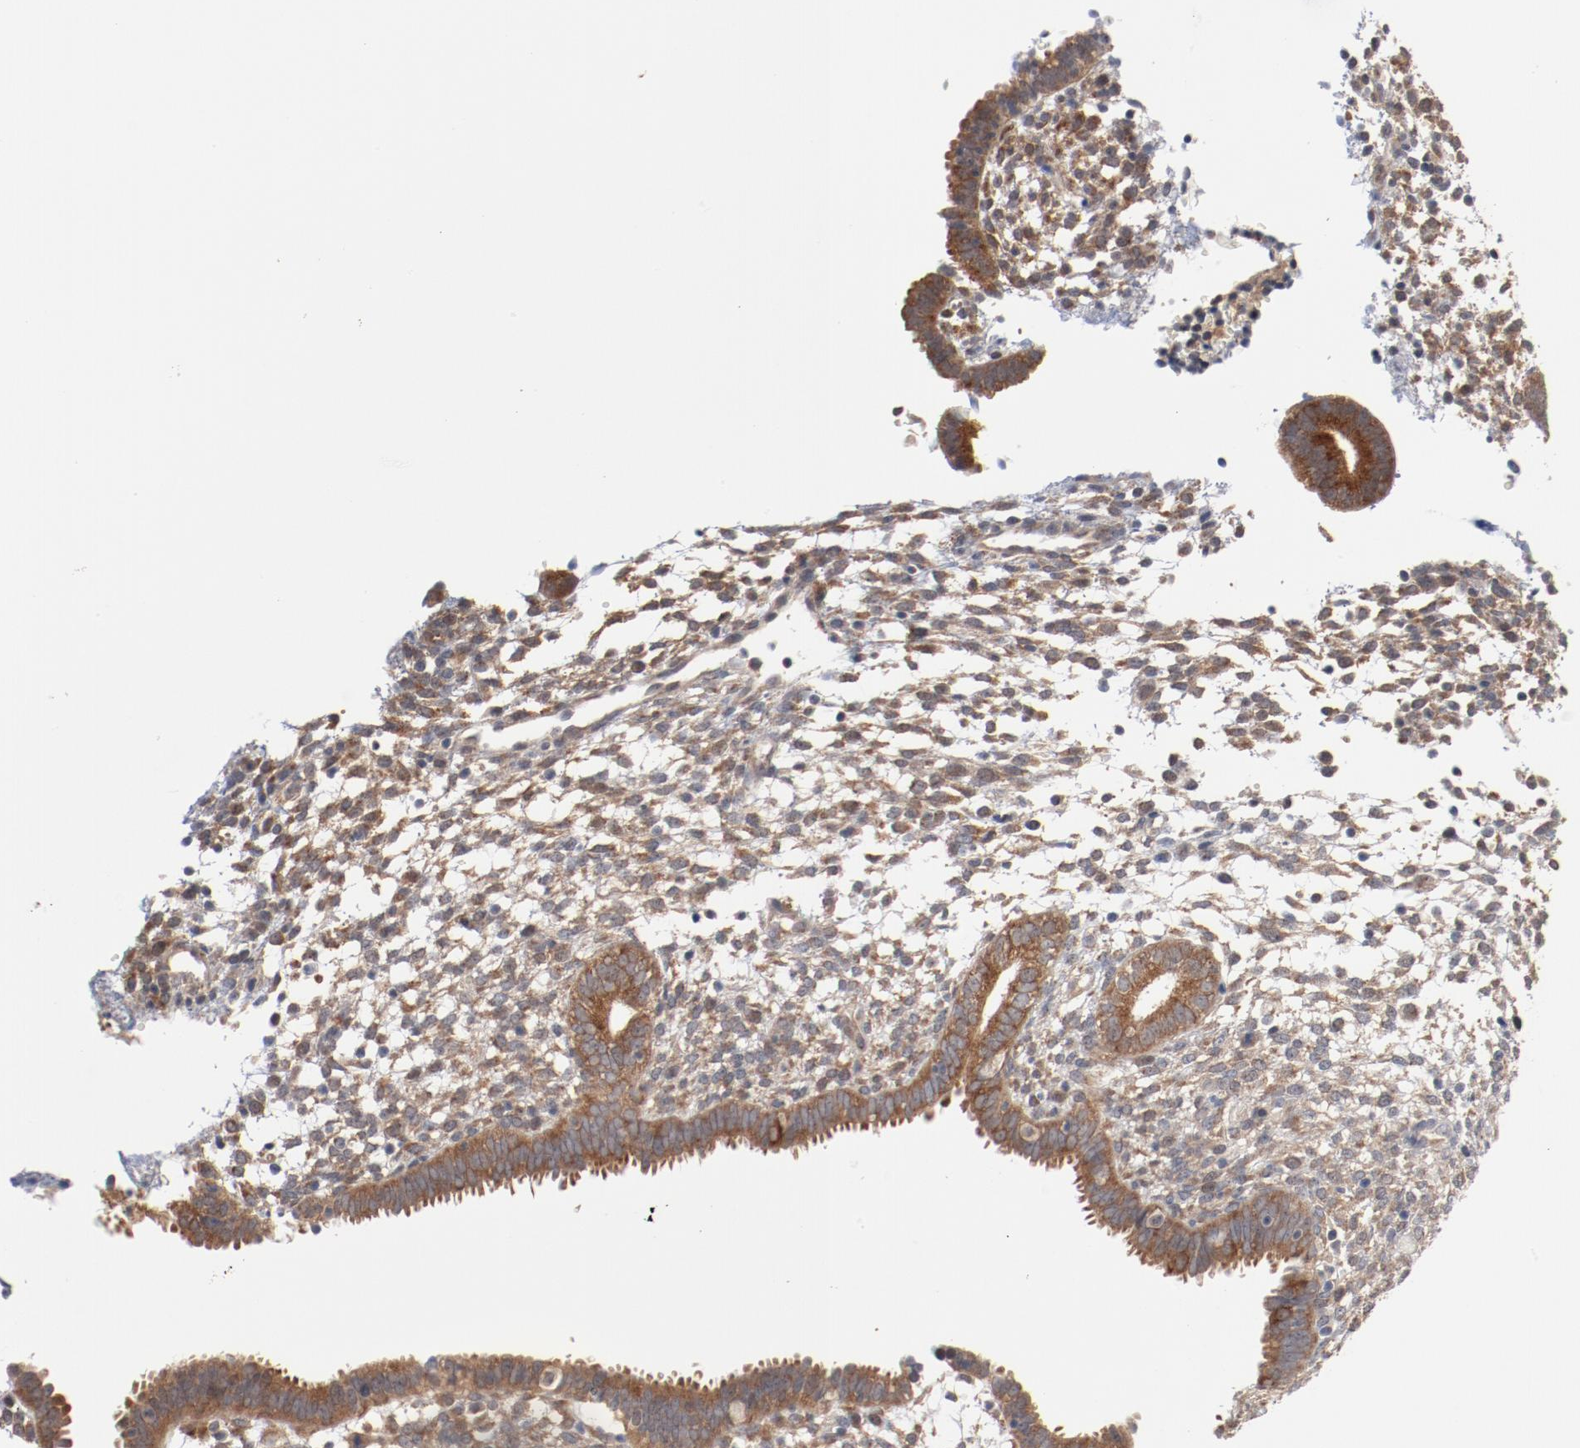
{"staining": {"intensity": "weak", "quantity": "25%-75%", "location": "cytoplasmic/membranous"}, "tissue": "endometrium", "cell_type": "Cells in endometrial stroma", "image_type": "normal", "snomed": [{"axis": "morphology", "description": "Normal tissue, NOS"}, {"axis": "topography", "description": "Endometrium"}], "caption": "The immunohistochemical stain labels weak cytoplasmic/membranous expression in cells in endometrial stroma of unremarkable endometrium. (Brightfield microscopy of DAB IHC at high magnification).", "gene": "RNASE11", "patient": {"sex": "female", "age": 35}}